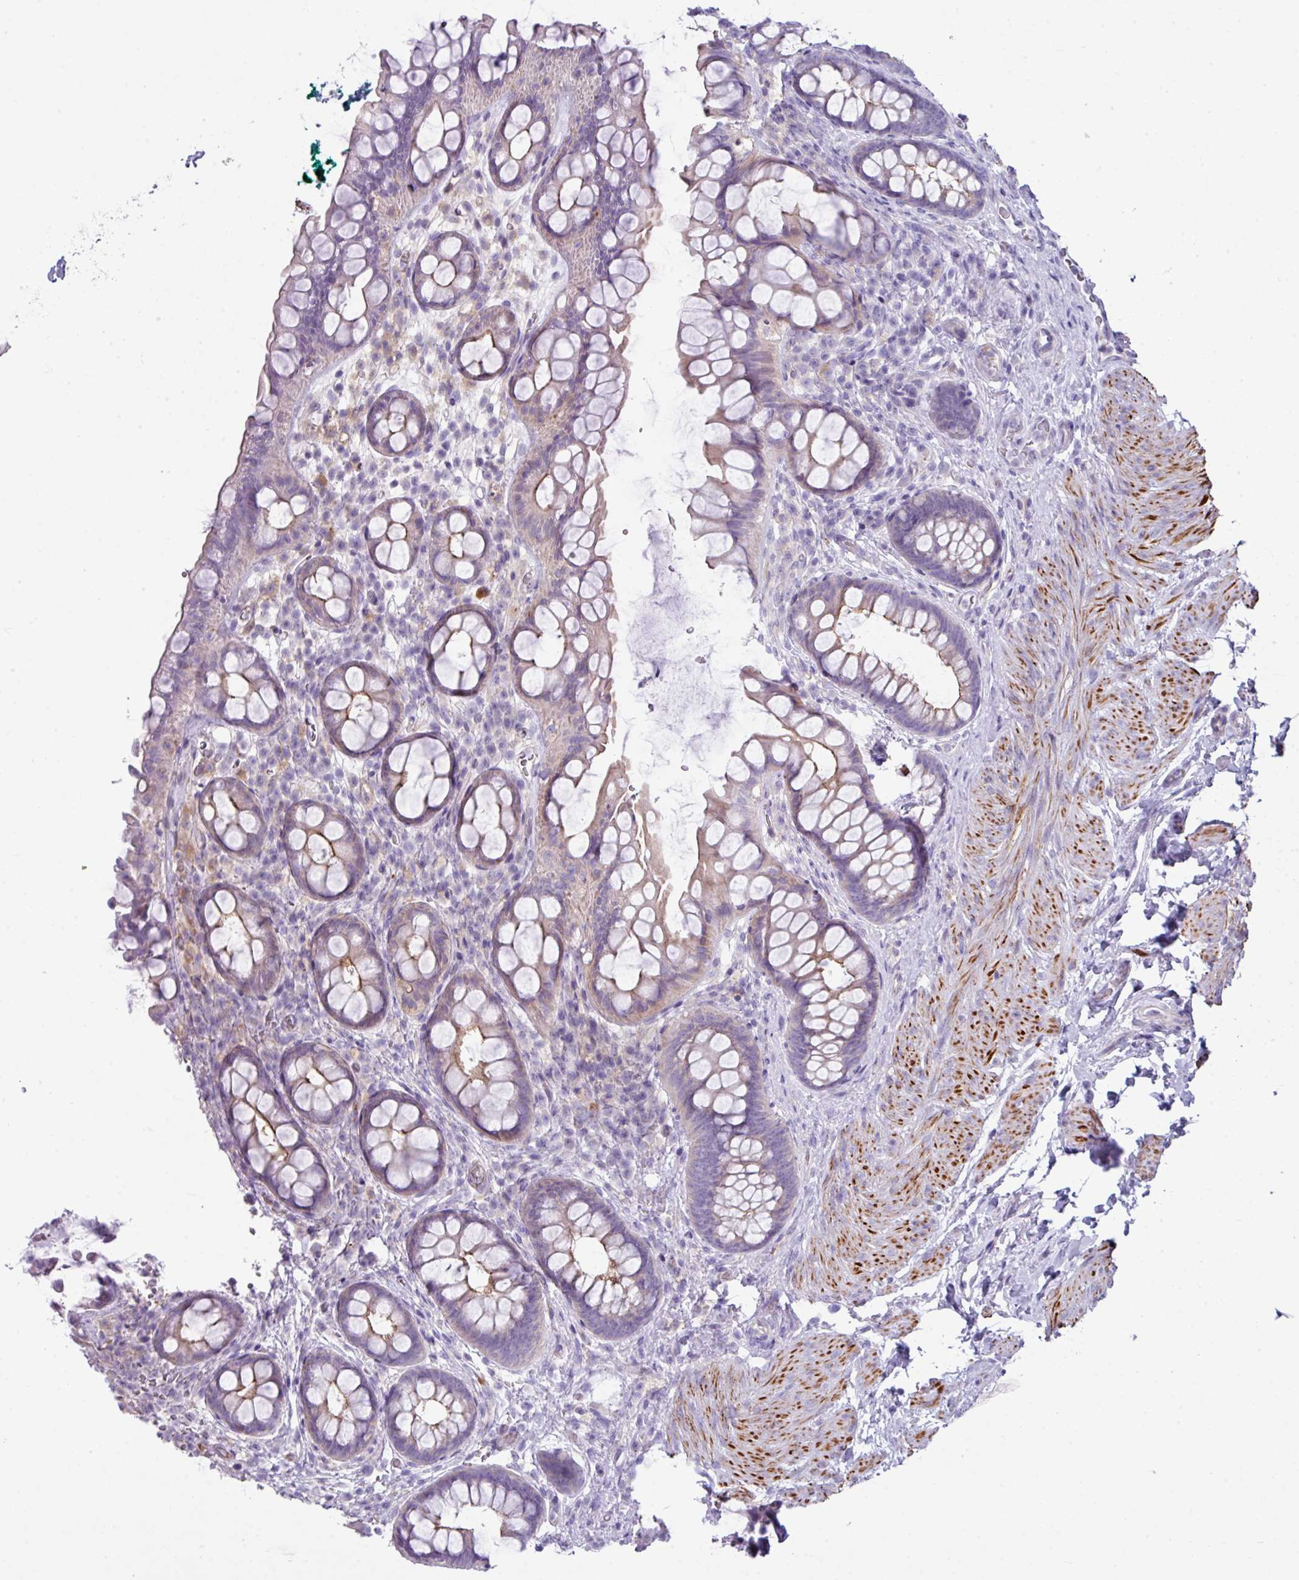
{"staining": {"intensity": "weak", "quantity": "25%-75%", "location": "cytoplasmic/membranous"}, "tissue": "rectum", "cell_type": "Glandular cells", "image_type": "normal", "snomed": [{"axis": "morphology", "description": "Normal tissue, NOS"}, {"axis": "topography", "description": "Rectum"}, {"axis": "topography", "description": "Peripheral nerve tissue"}], "caption": "Rectum was stained to show a protein in brown. There is low levels of weak cytoplasmic/membranous expression in about 25%-75% of glandular cells. (Stains: DAB in brown, nuclei in blue, Microscopy: brightfield microscopy at high magnification).", "gene": "ABCC5", "patient": {"sex": "female", "age": 69}}